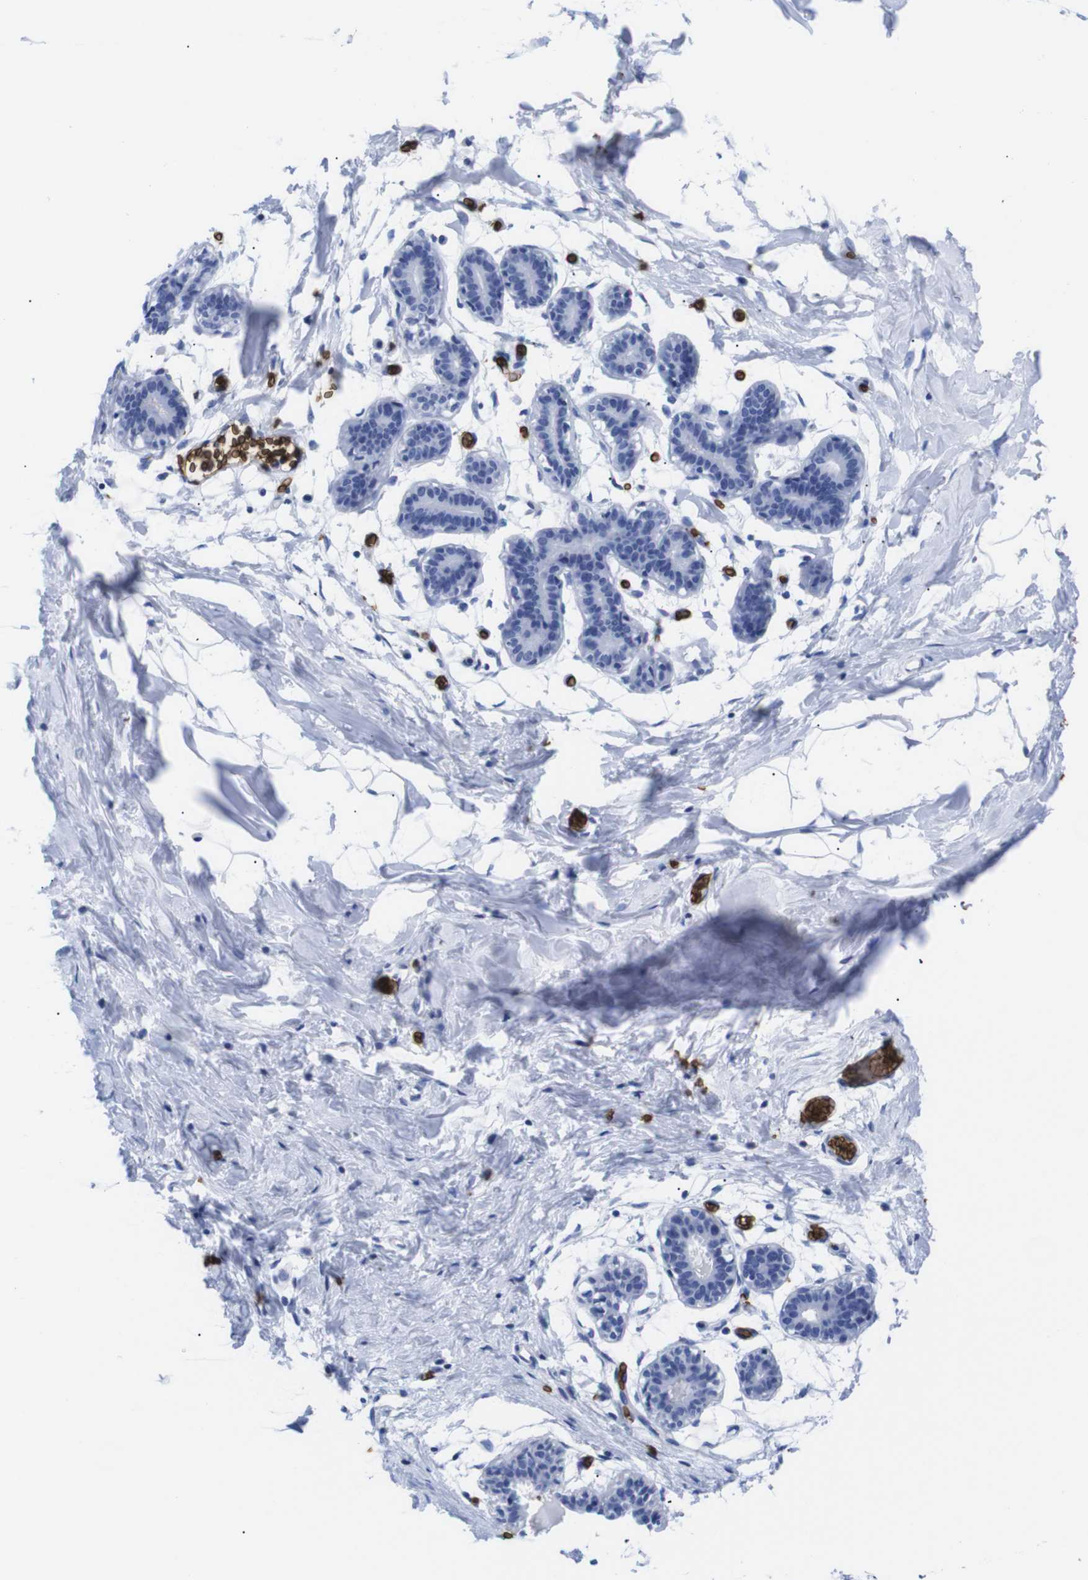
{"staining": {"intensity": "negative", "quantity": "none", "location": "none"}, "tissue": "breast", "cell_type": "Adipocytes", "image_type": "normal", "snomed": [{"axis": "morphology", "description": "Normal tissue, NOS"}, {"axis": "topography", "description": "Breast"}], "caption": "This is an IHC histopathology image of unremarkable breast. There is no staining in adipocytes.", "gene": "S1PR2", "patient": {"sex": "female", "age": 27}}